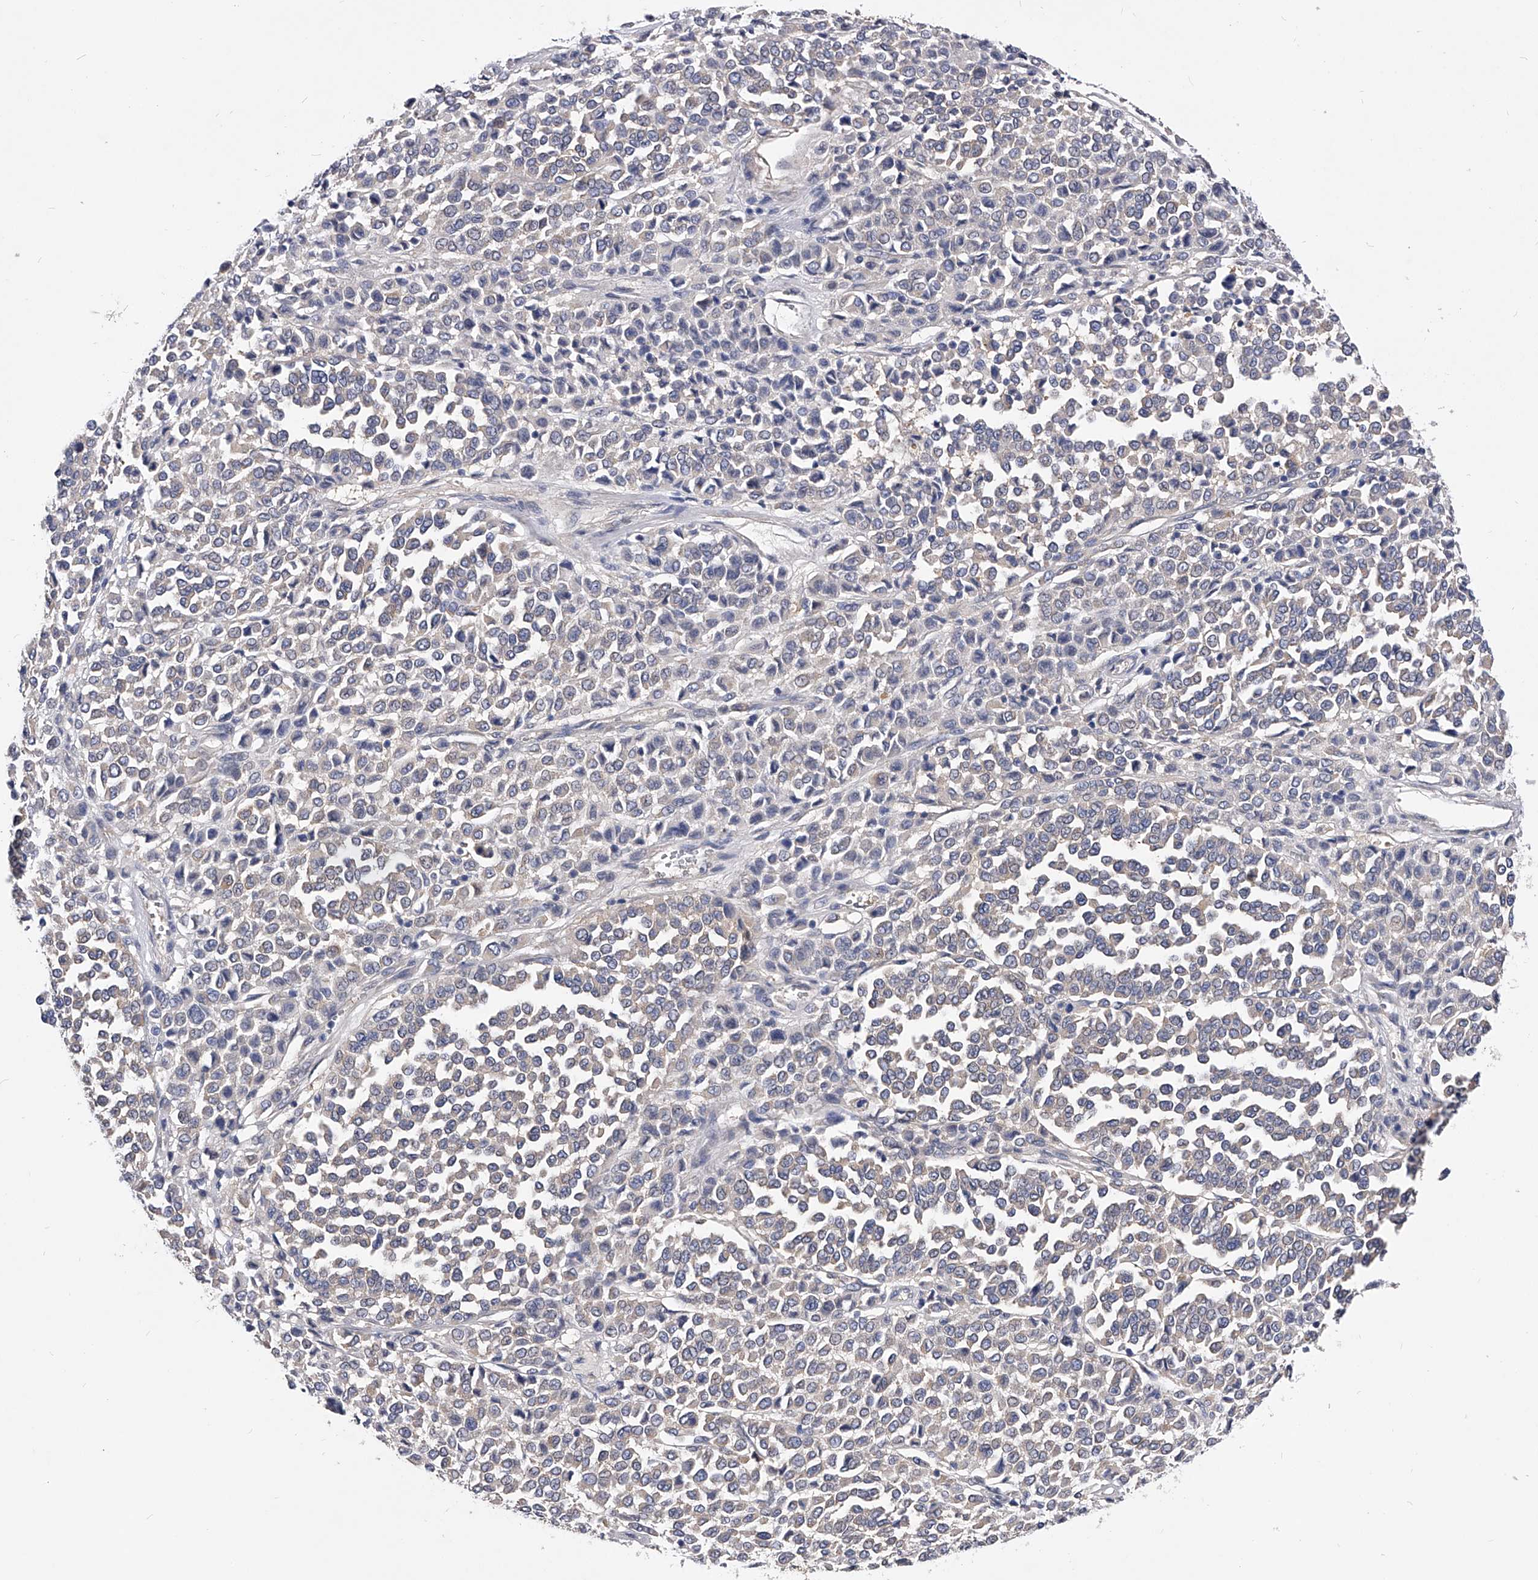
{"staining": {"intensity": "negative", "quantity": "none", "location": "none"}, "tissue": "melanoma", "cell_type": "Tumor cells", "image_type": "cancer", "snomed": [{"axis": "morphology", "description": "Malignant melanoma, Metastatic site"}, {"axis": "topography", "description": "Pancreas"}], "caption": "There is no significant staining in tumor cells of malignant melanoma (metastatic site).", "gene": "PPP5C", "patient": {"sex": "female", "age": 30}}